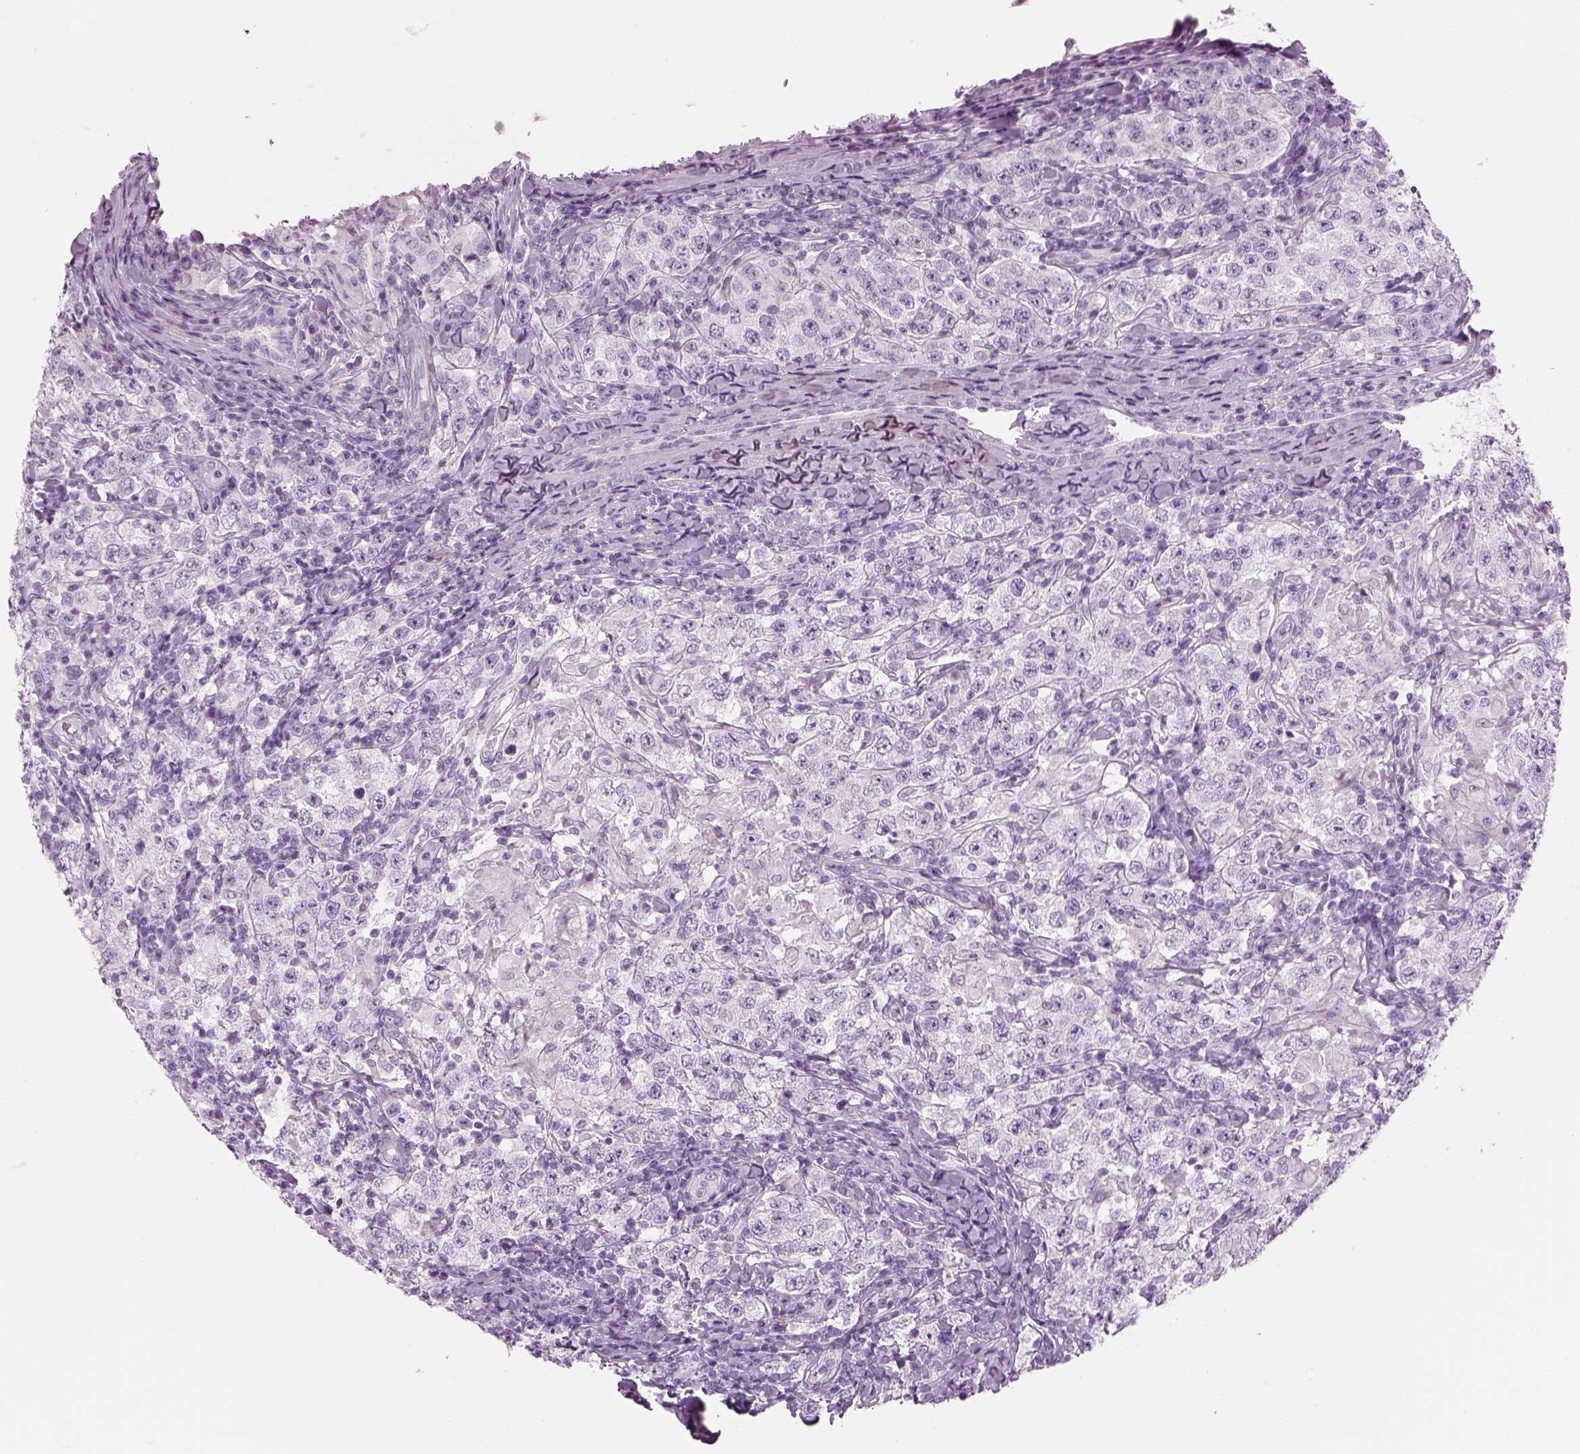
{"staining": {"intensity": "negative", "quantity": "none", "location": "none"}, "tissue": "testis cancer", "cell_type": "Tumor cells", "image_type": "cancer", "snomed": [{"axis": "morphology", "description": "Seminoma, NOS"}, {"axis": "morphology", "description": "Carcinoma, Embryonal, NOS"}, {"axis": "topography", "description": "Testis"}], "caption": "The histopathology image reveals no staining of tumor cells in embryonal carcinoma (testis).", "gene": "SAG", "patient": {"sex": "male", "age": 41}}